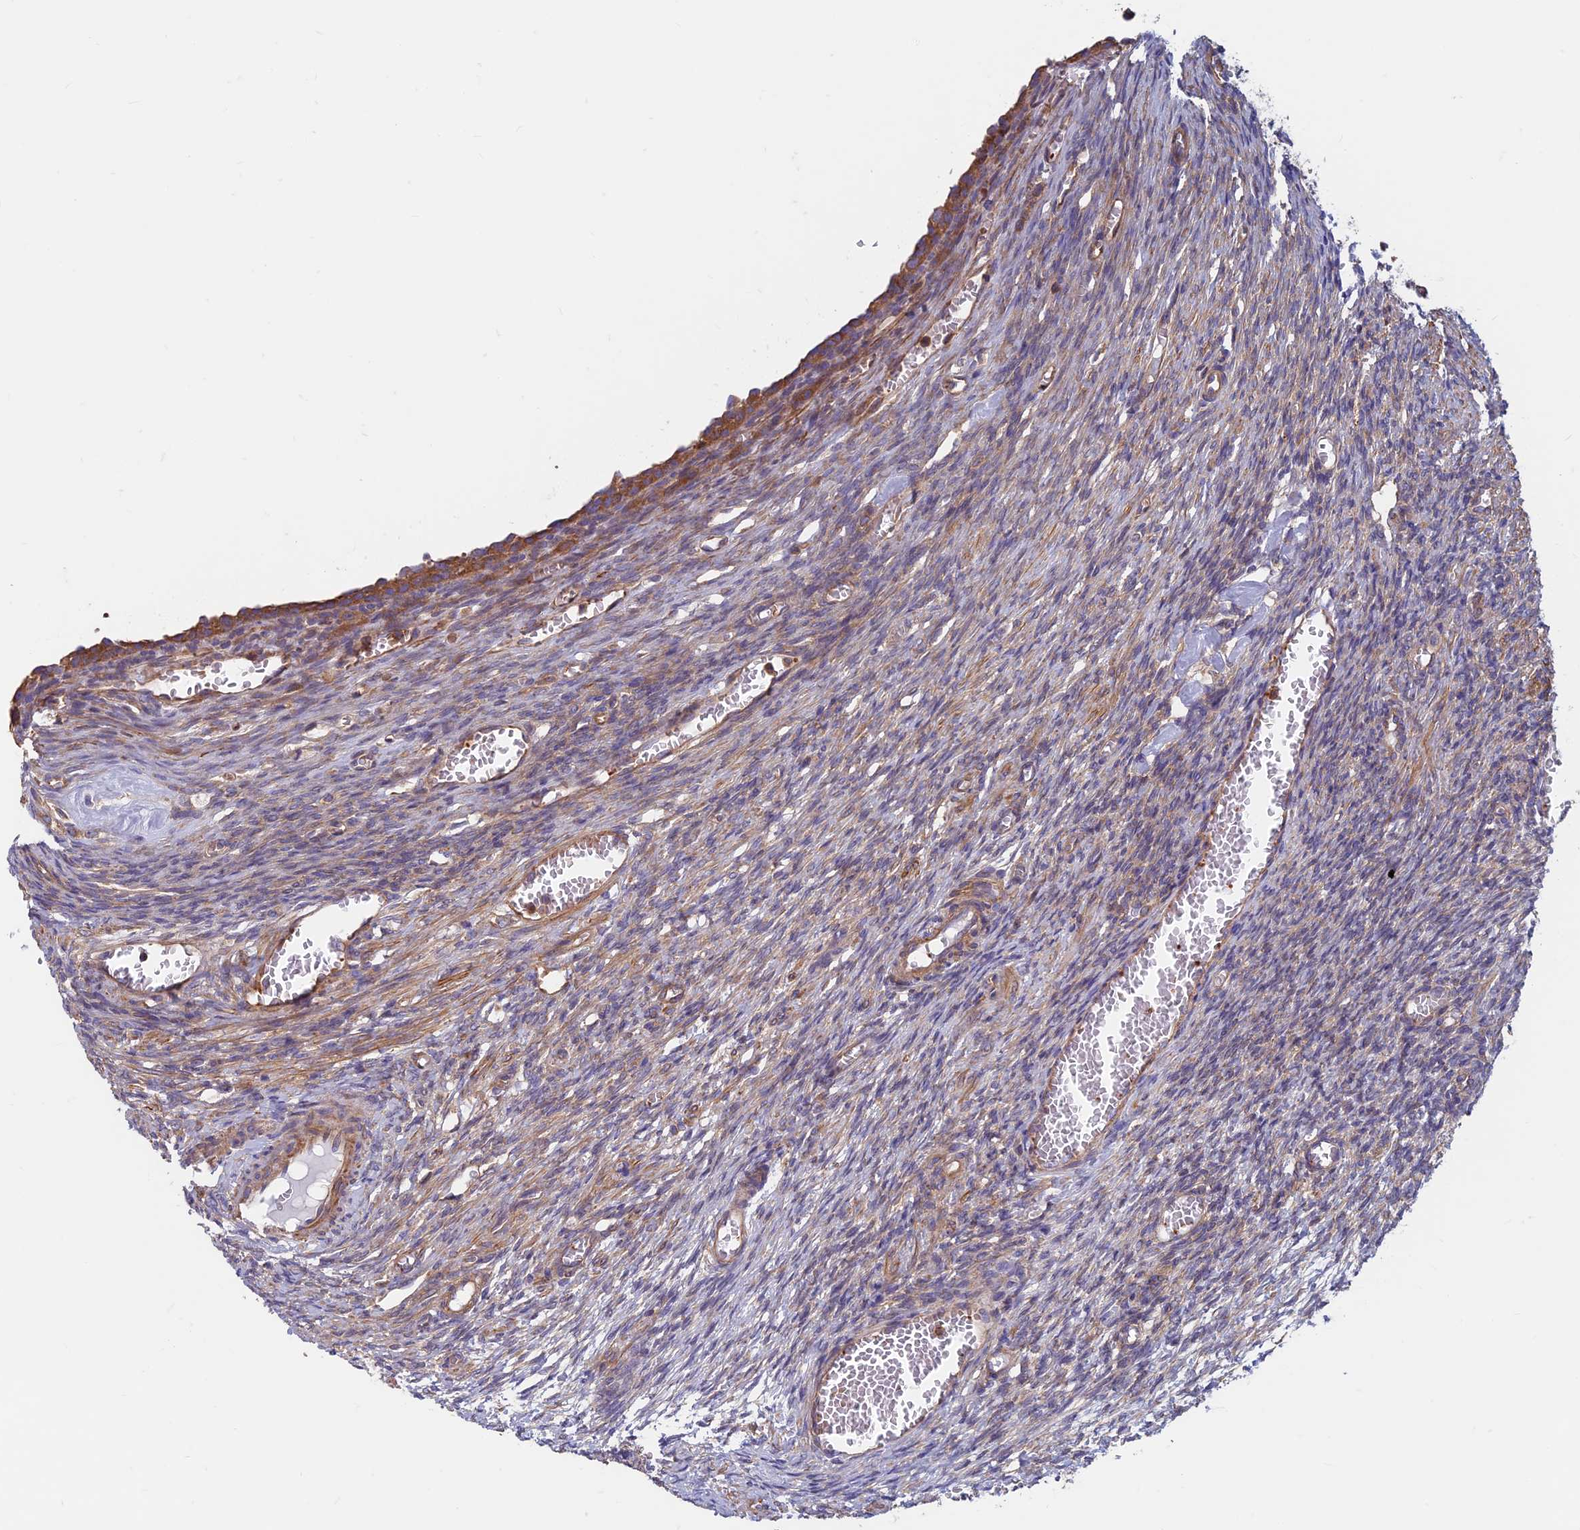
{"staining": {"intensity": "weak", "quantity": "<25%", "location": "cytoplasmic/membranous"}, "tissue": "ovary", "cell_type": "Ovarian stroma cells", "image_type": "normal", "snomed": [{"axis": "morphology", "description": "Normal tissue, NOS"}, {"axis": "topography", "description": "Ovary"}], "caption": "Image shows no protein expression in ovarian stroma cells of unremarkable ovary. (Brightfield microscopy of DAB (3,3'-diaminobenzidine) immunohistochemistry (IHC) at high magnification).", "gene": "DNM1L", "patient": {"sex": "female", "age": 27}}